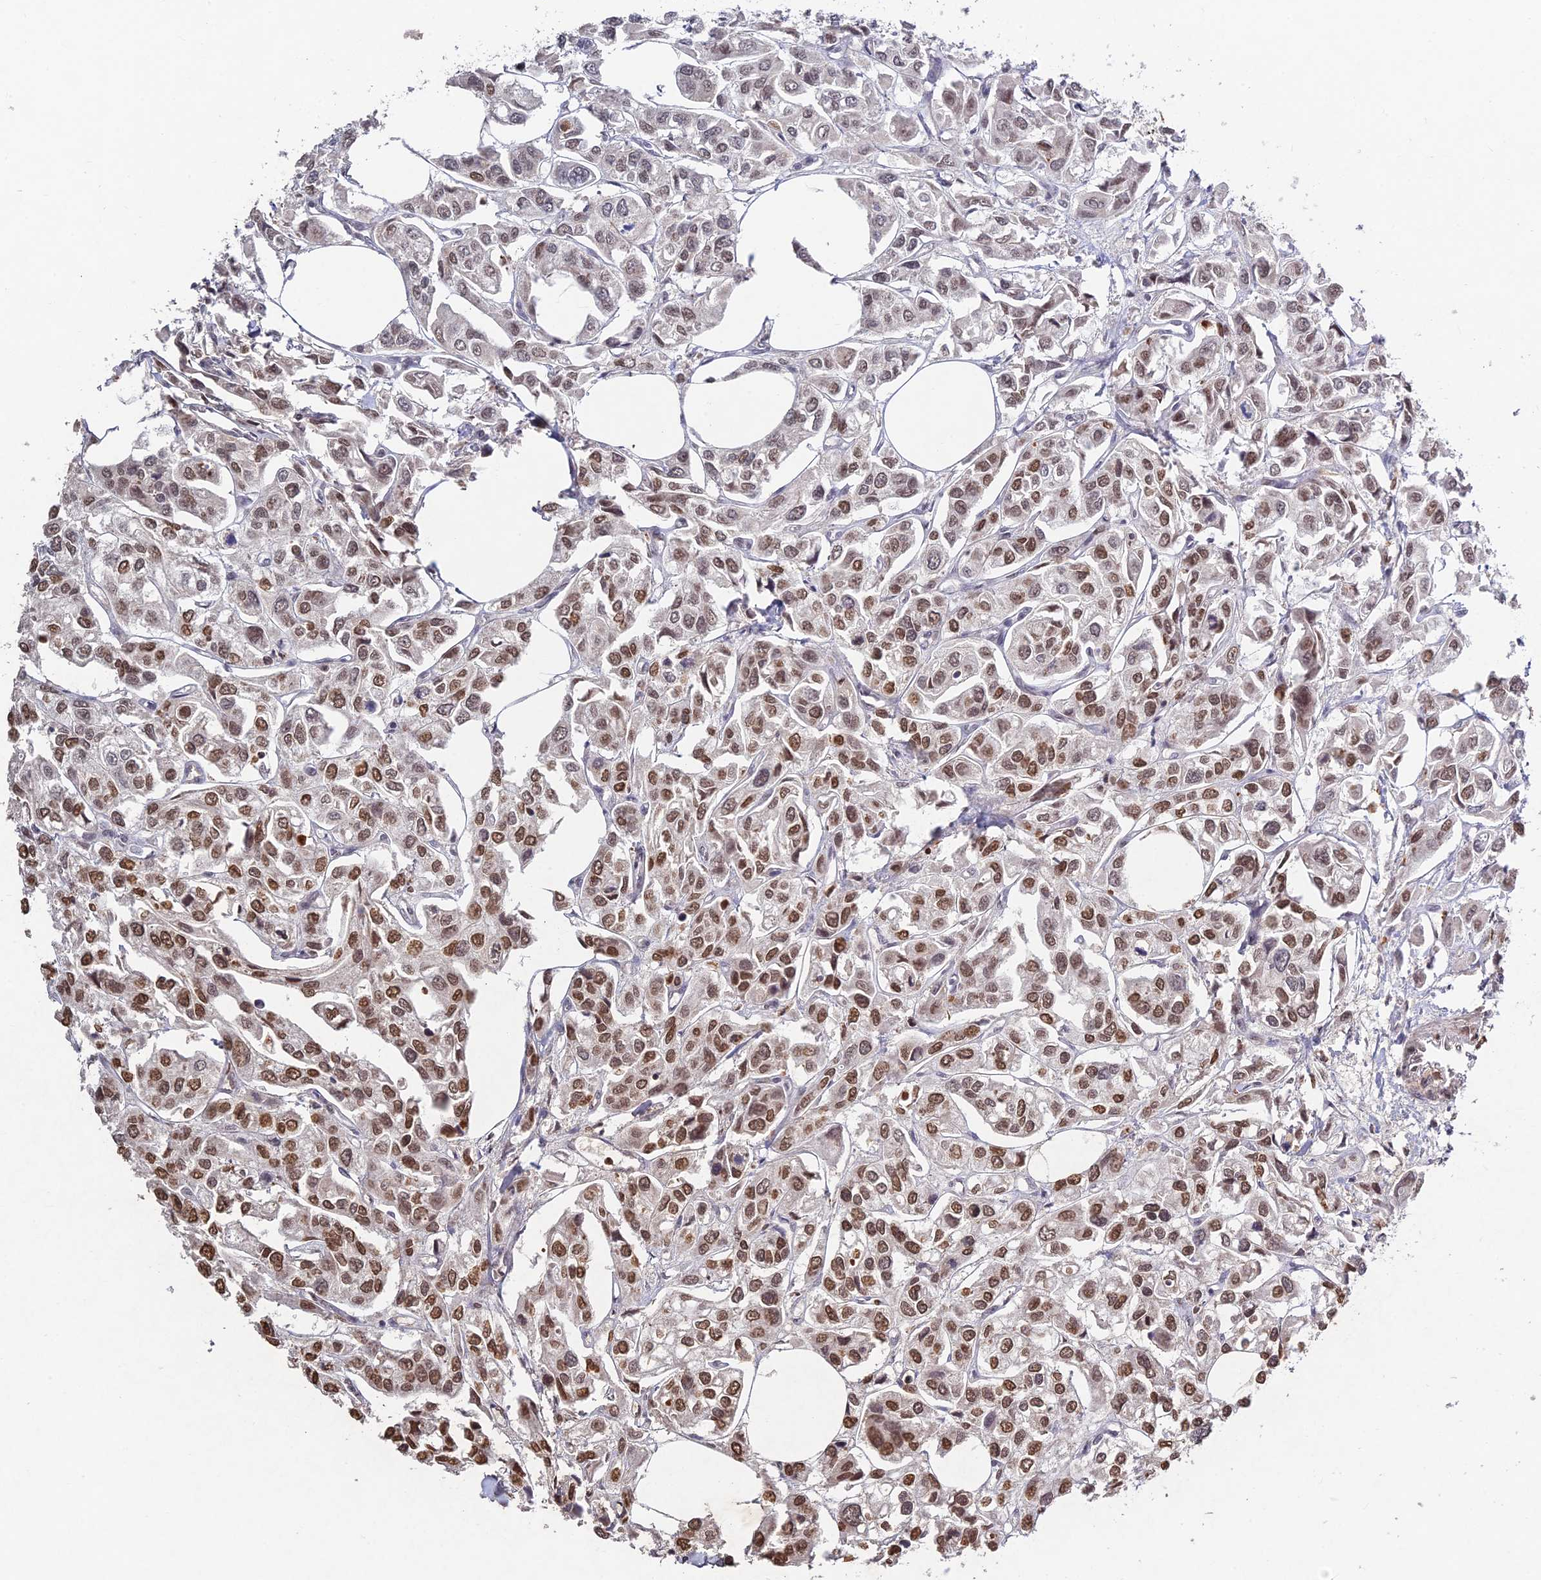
{"staining": {"intensity": "moderate", "quantity": ">75%", "location": "nuclear"}, "tissue": "urothelial cancer", "cell_type": "Tumor cells", "image_type": "cancer", "snomed": [{"axis": "morphology", "description": "Urothelial carcinoma, High grade"}, {"axis": "topography", "description": "Urinary bladder"}], "caption": "High-power microscopy captured an IHC image of urothelial cancer, revealing moderate nuclear expression in approximately >75% of tumor cells. The staining was performed using DAB (3,3'-diaminobenzidine), with brown indicating positive protein expression. Nuclei are stained blue with hematoxylin.", "gene": "RAVER1", "patient": {"sex": "male", "age": 67}}